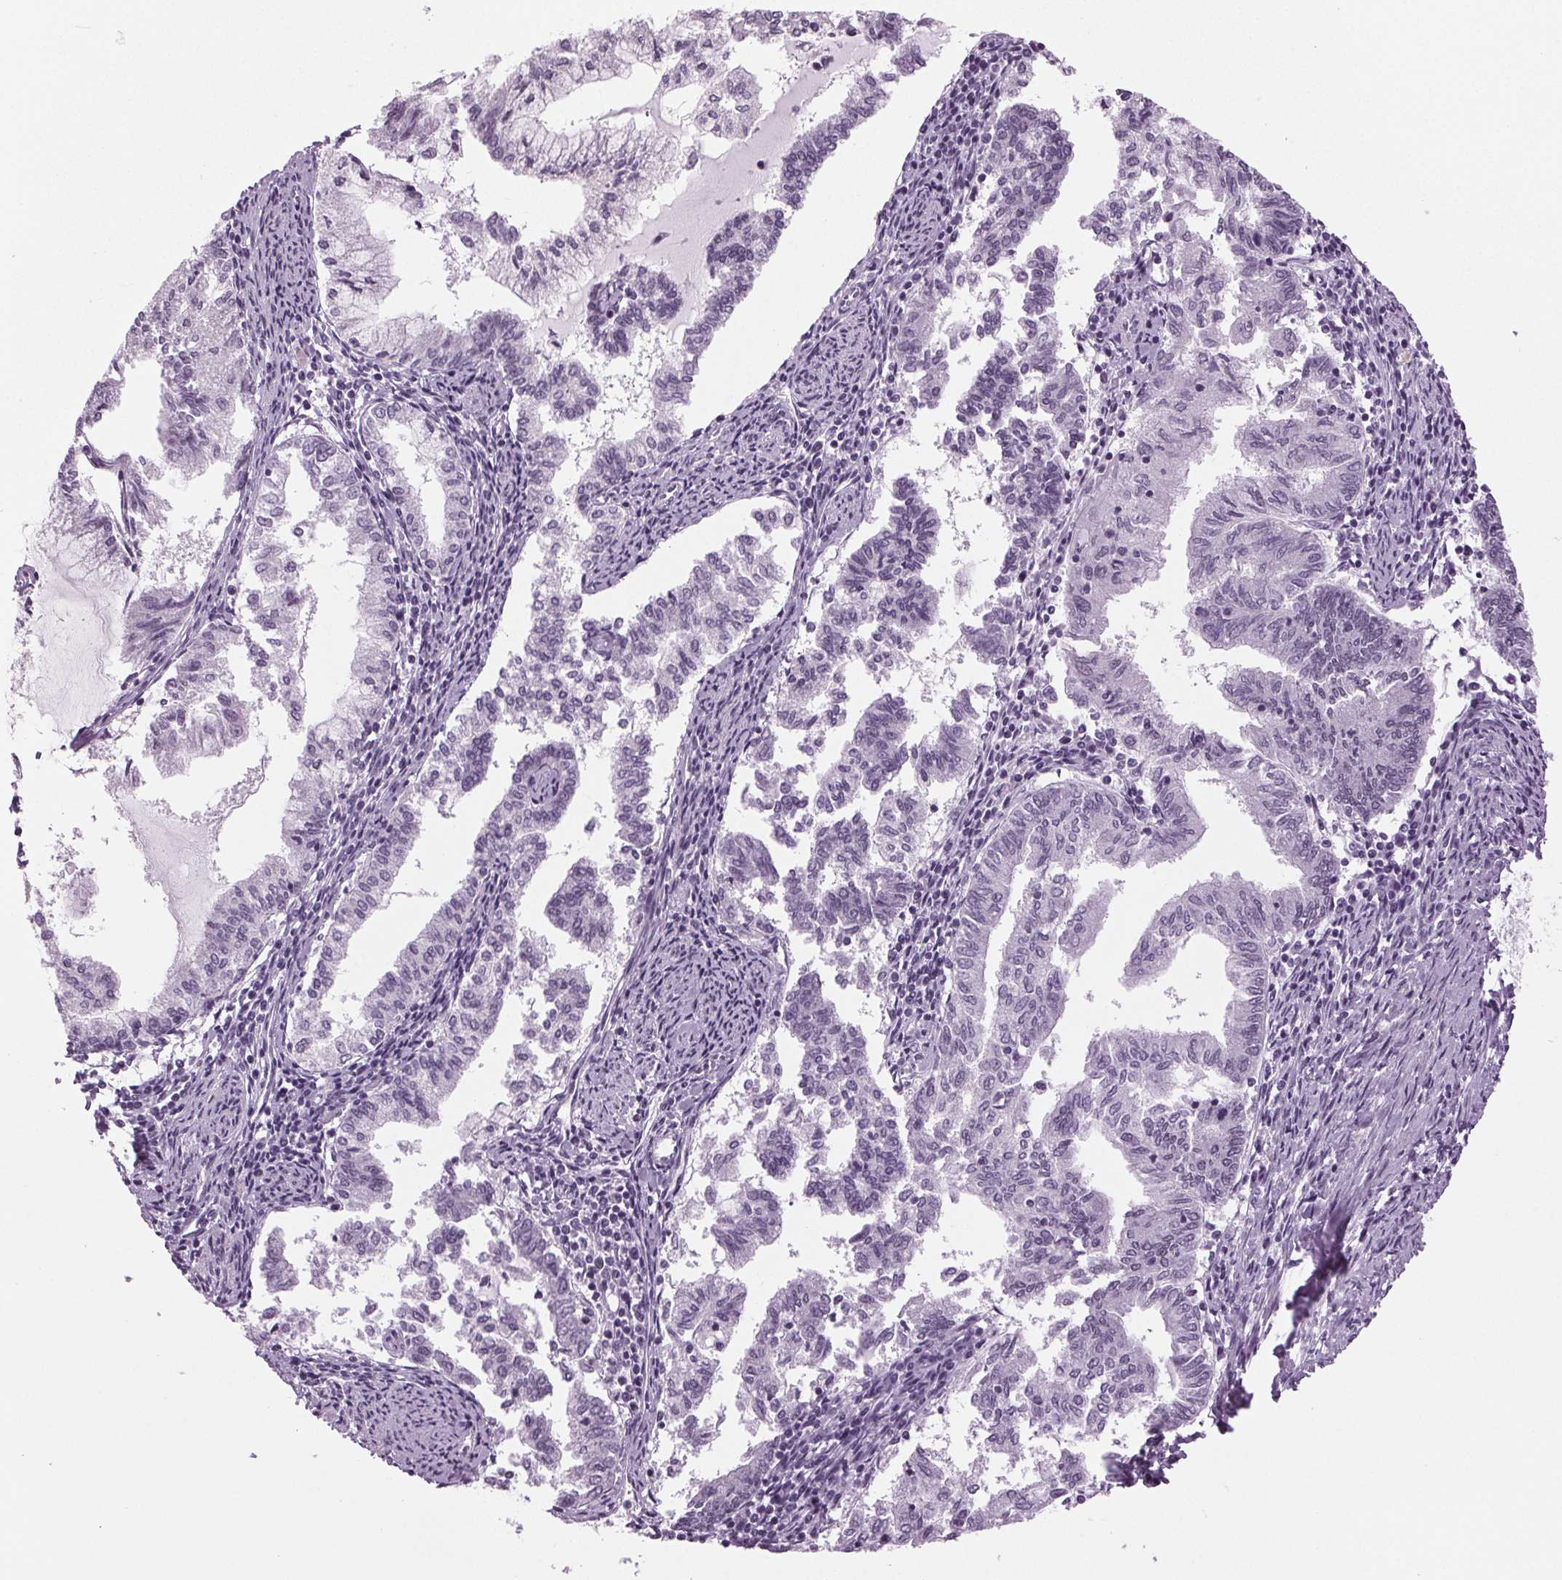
{"staining": {"intensity": "negative", "quantity": "none", "location": "none"}, "tissue": "endometrial cancer", "cell_type": "Tumor cells", "image_type": "cancer", "snomed": [{"axis": "morphology", "description": "Adenocarcinoma, NOS"}, {"axis": "topography", "description": "Endometrium"}], "caption": "Image shows no protein positivity in tumor cells of adenocarcinoma (endometrial) tissue.", "gene": "DNAH12", "patient": {"sex": "female", "age": 79}}